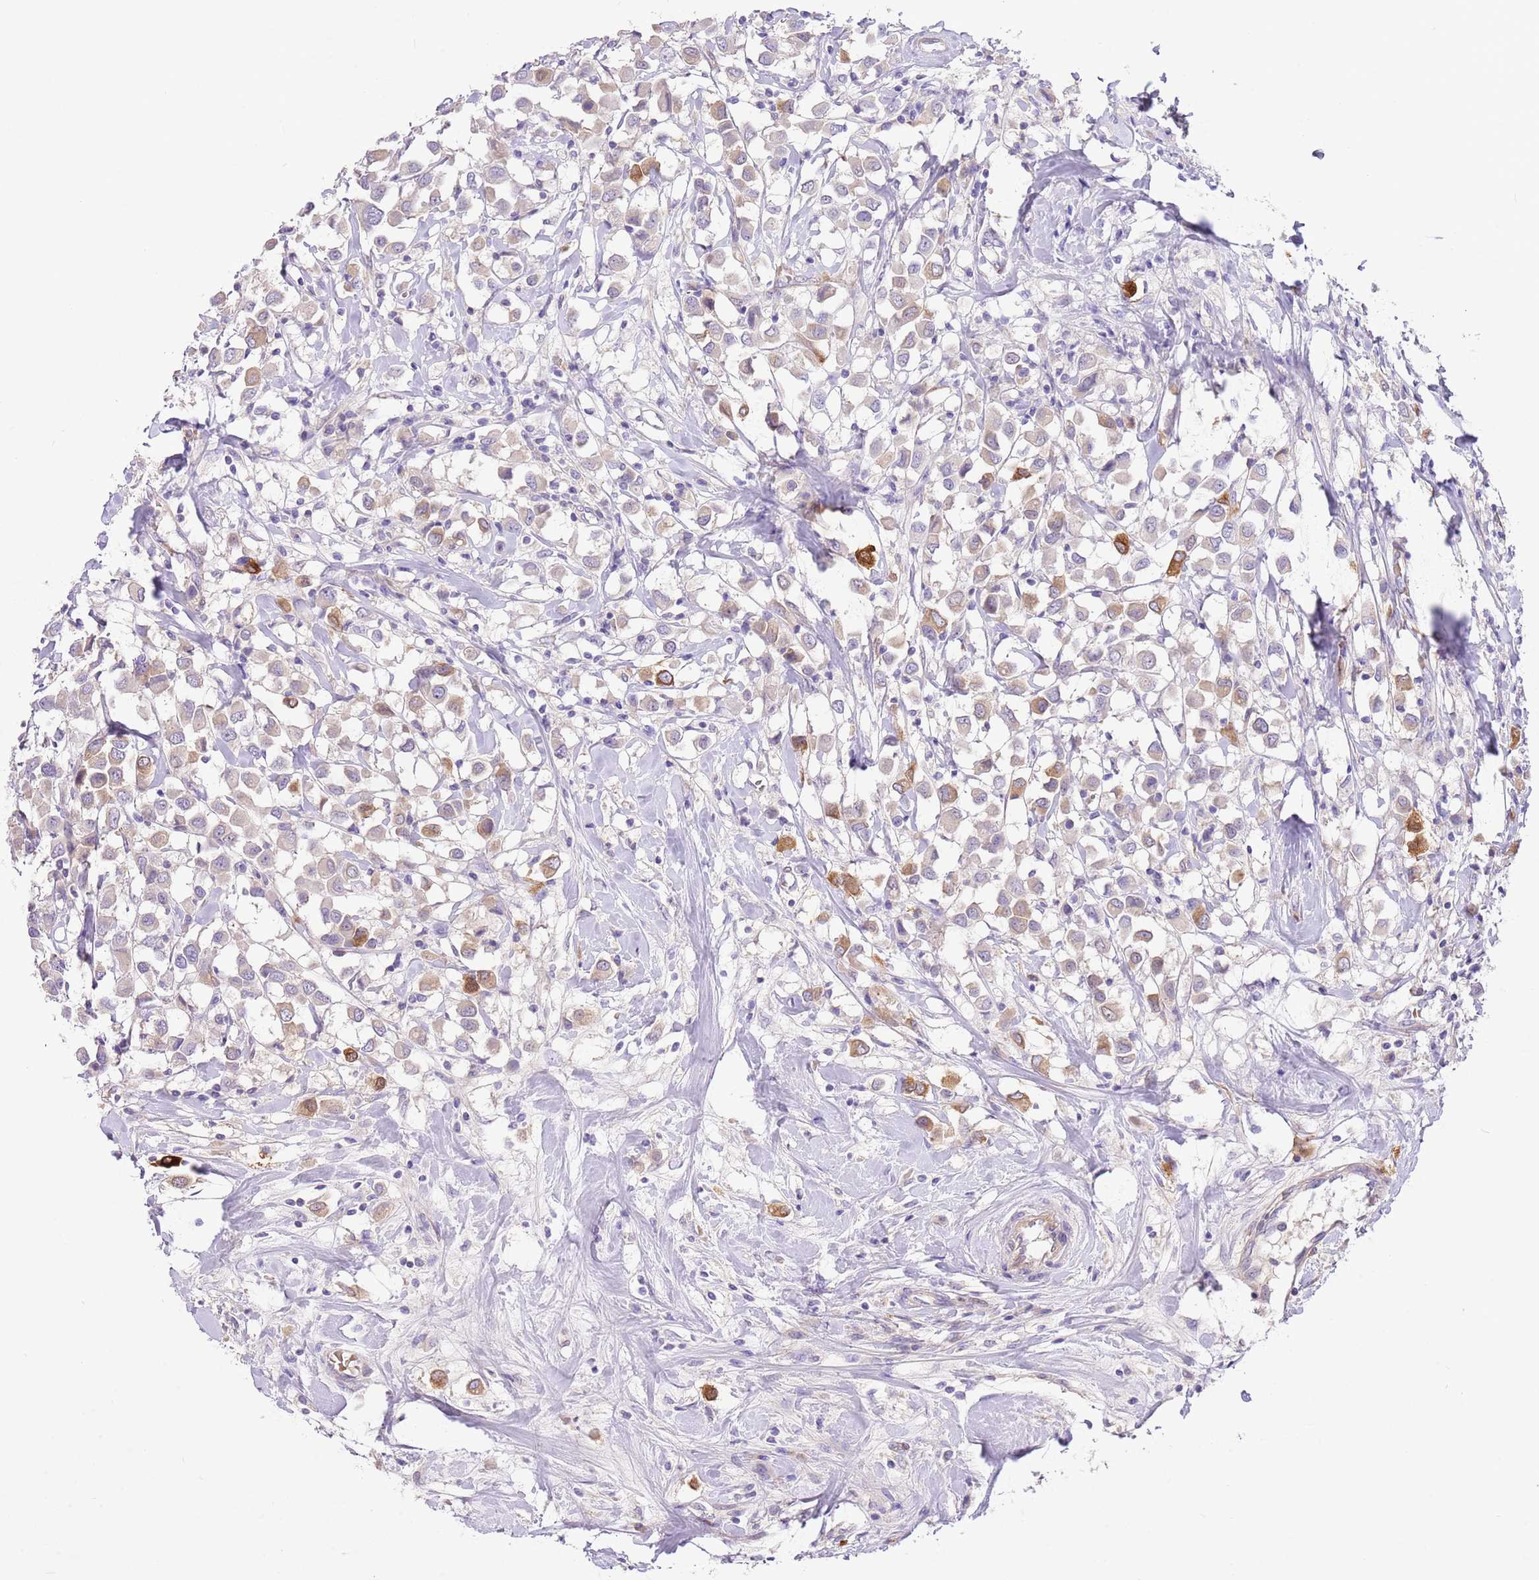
{"staining": {"intensity": "moderate", "quantity": "<25%", "location": "cytoplasmic/membranous"}, "tissue": "breast cancer", "cell_type": "Tumor cells", "image_type": "cancer", "snomed": [{"axis": "morphology", "description": "Duct carcinoma"}, {"axis": "topography", "description": "Breast"}], "caption": "Human intraductal carcinoma (breast) stained with a protein marker exhibits moderate staining in tumor cells.", "gene": "RFK", "patient": {"sex": "female", "age": 61}}